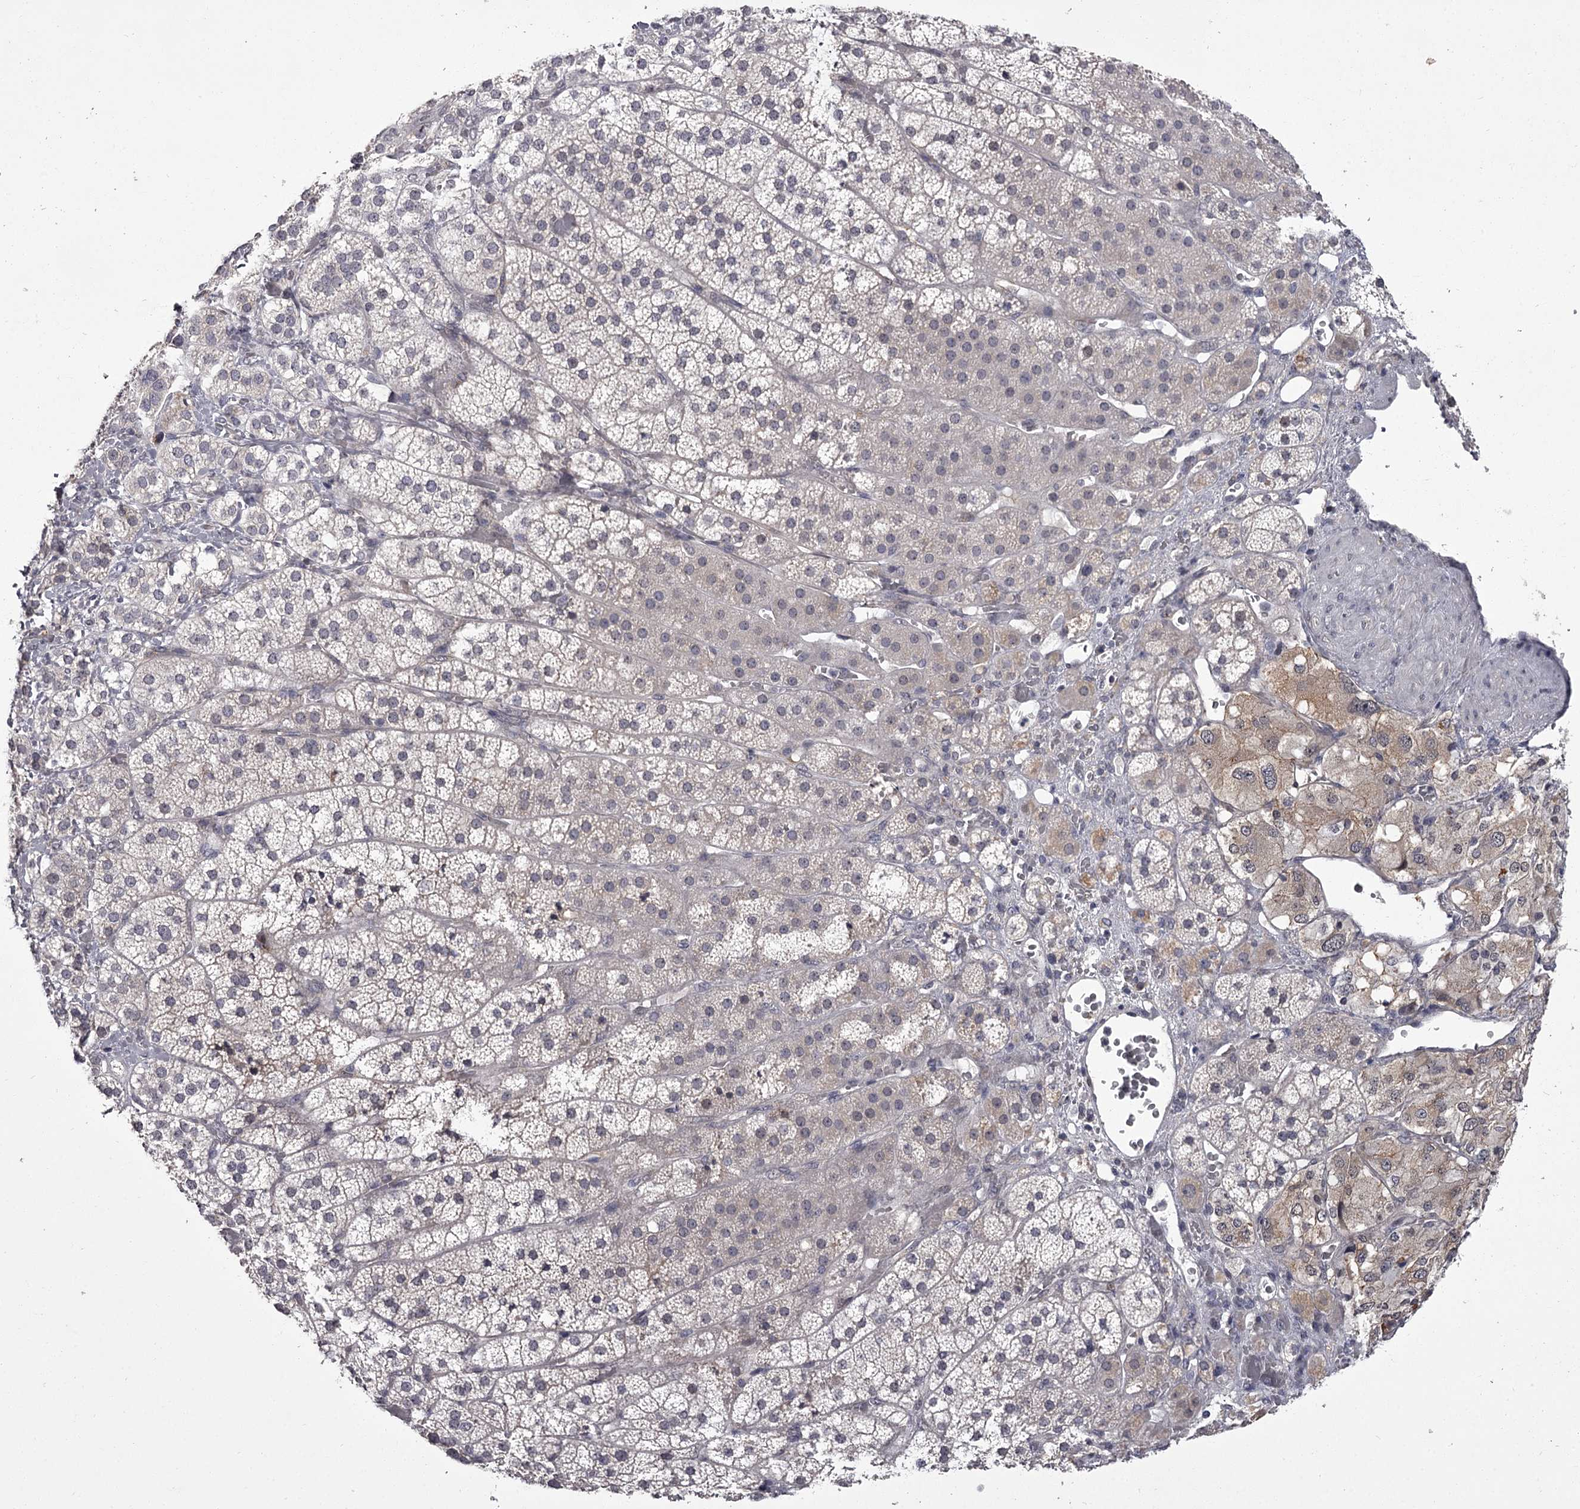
{"staining": {"intensity": "weak", "quantity": "<25%", "location": "cytoplasmic/membranous"}, "tissue": "adrenal gland", "cell_type": "Glandular cells", "image_type": "normal", "snomed": [{"axis": "morphology", "description": "Normal tissue, NOS"}, {"axis": "topography", "description": "Adrenal gland"}], "caption": "Glandular cells show no significant staining in normal adrenal gland. Brightfield microscopy of immunohistochemistry (IHC) stained with DAB (brown) and hematoxylin (blue), captured at high magnification.", "gene": "CCDC92", "patient": {"sex": "female", "age": 44}}